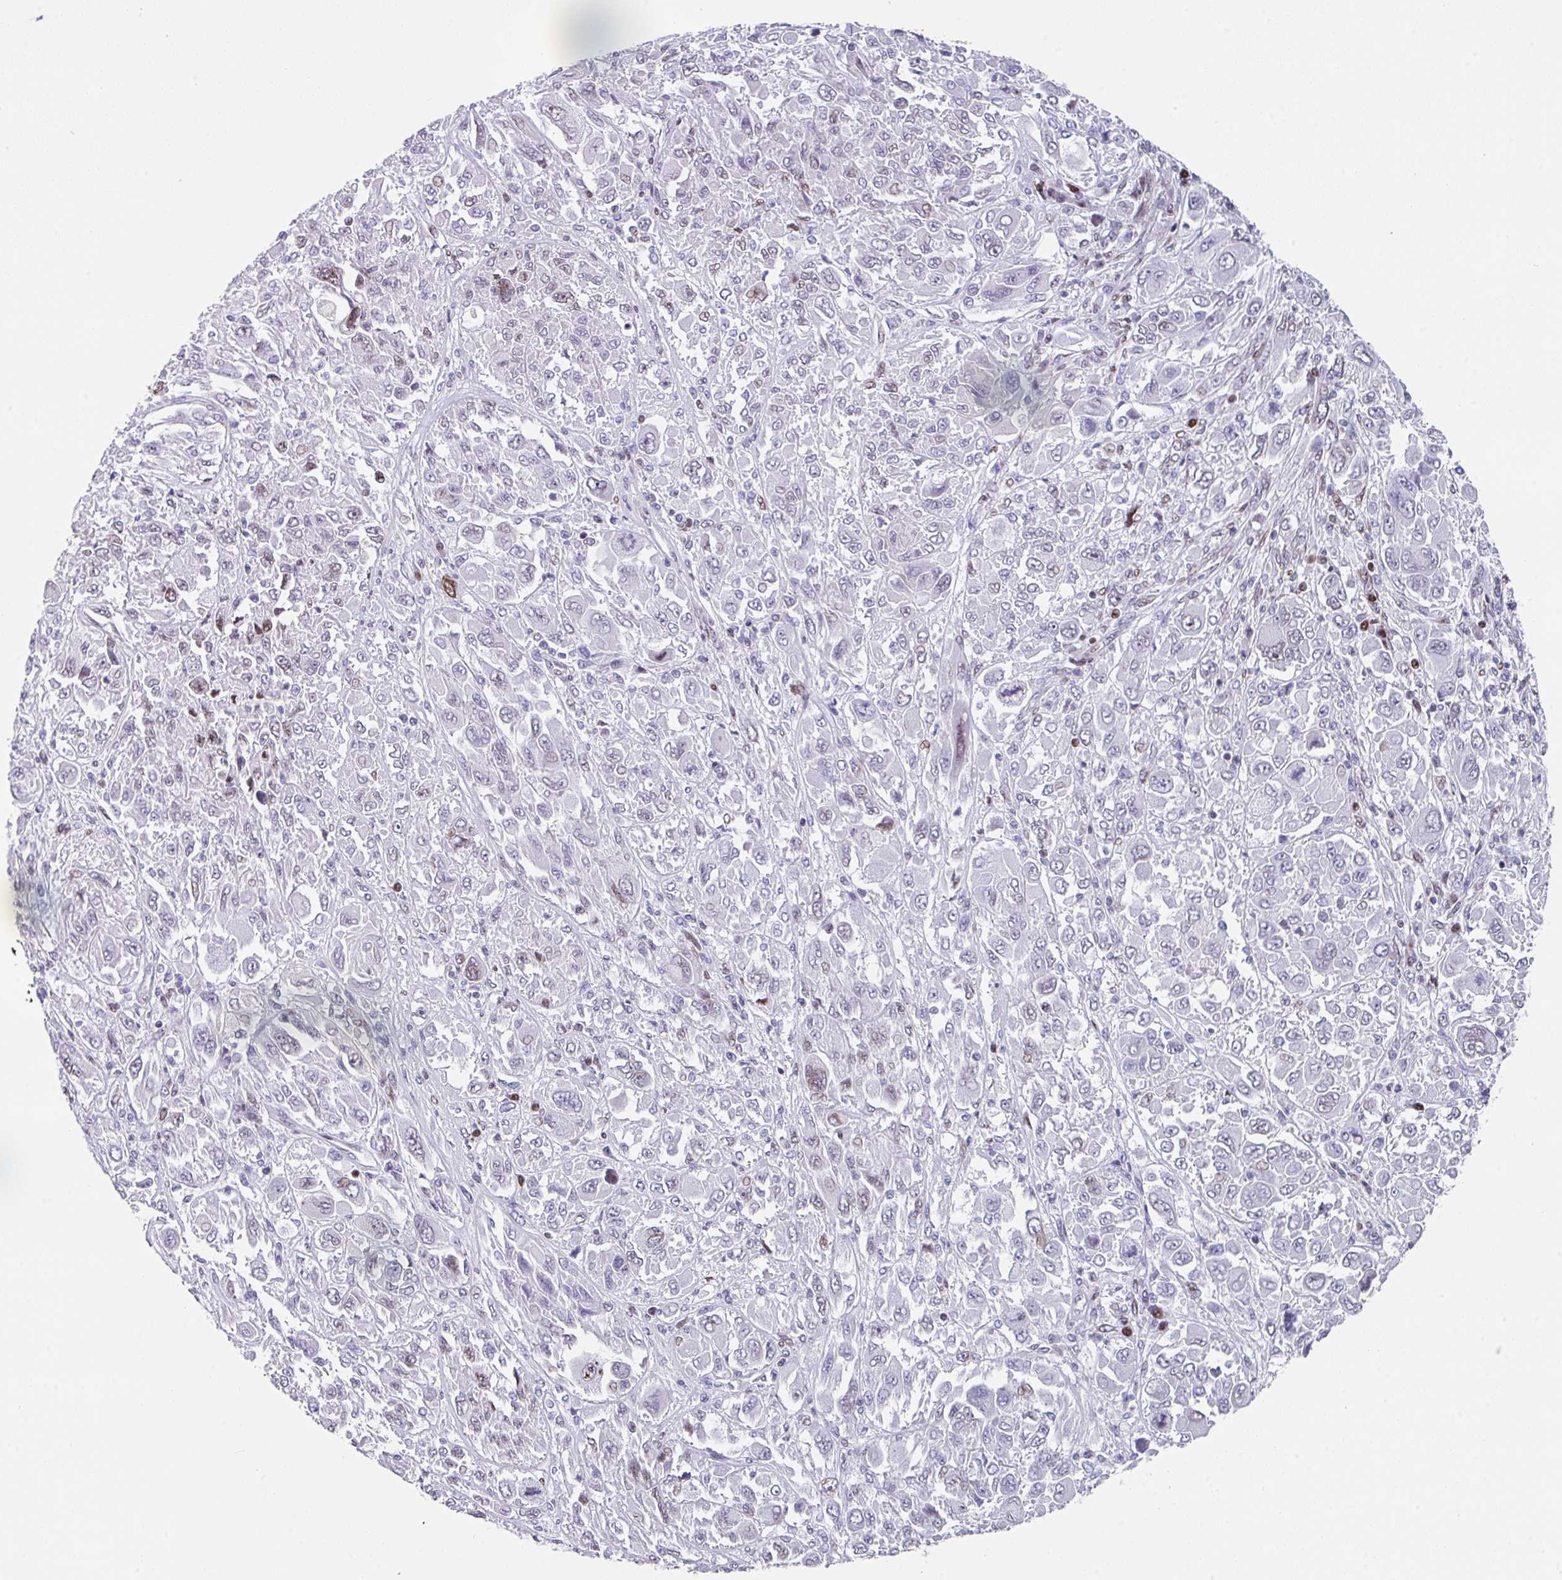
{"staining": {"intensity": "moderate", "quantity": "<25%", "location": "nuclear"}, "tissue": "melanoma", "cell_type": "Tumor cells", "image_type": "cancer", "snomed": [{"axis": "morphology", "description": "Malignant melanoma, NOS"}, {"axis": "topography", "description": "Skin"}], "caption": "High-magnification brightfield microscopy of malignant melanoma stained with DAB (brown) and counterstained with hematoxylin (blue). tumor cells exhibit moderate nuclear positivity is appreciated in approximately<25% of cells.", "gene": "TCF3", "patient": {"sex": "female", "age": 91}}